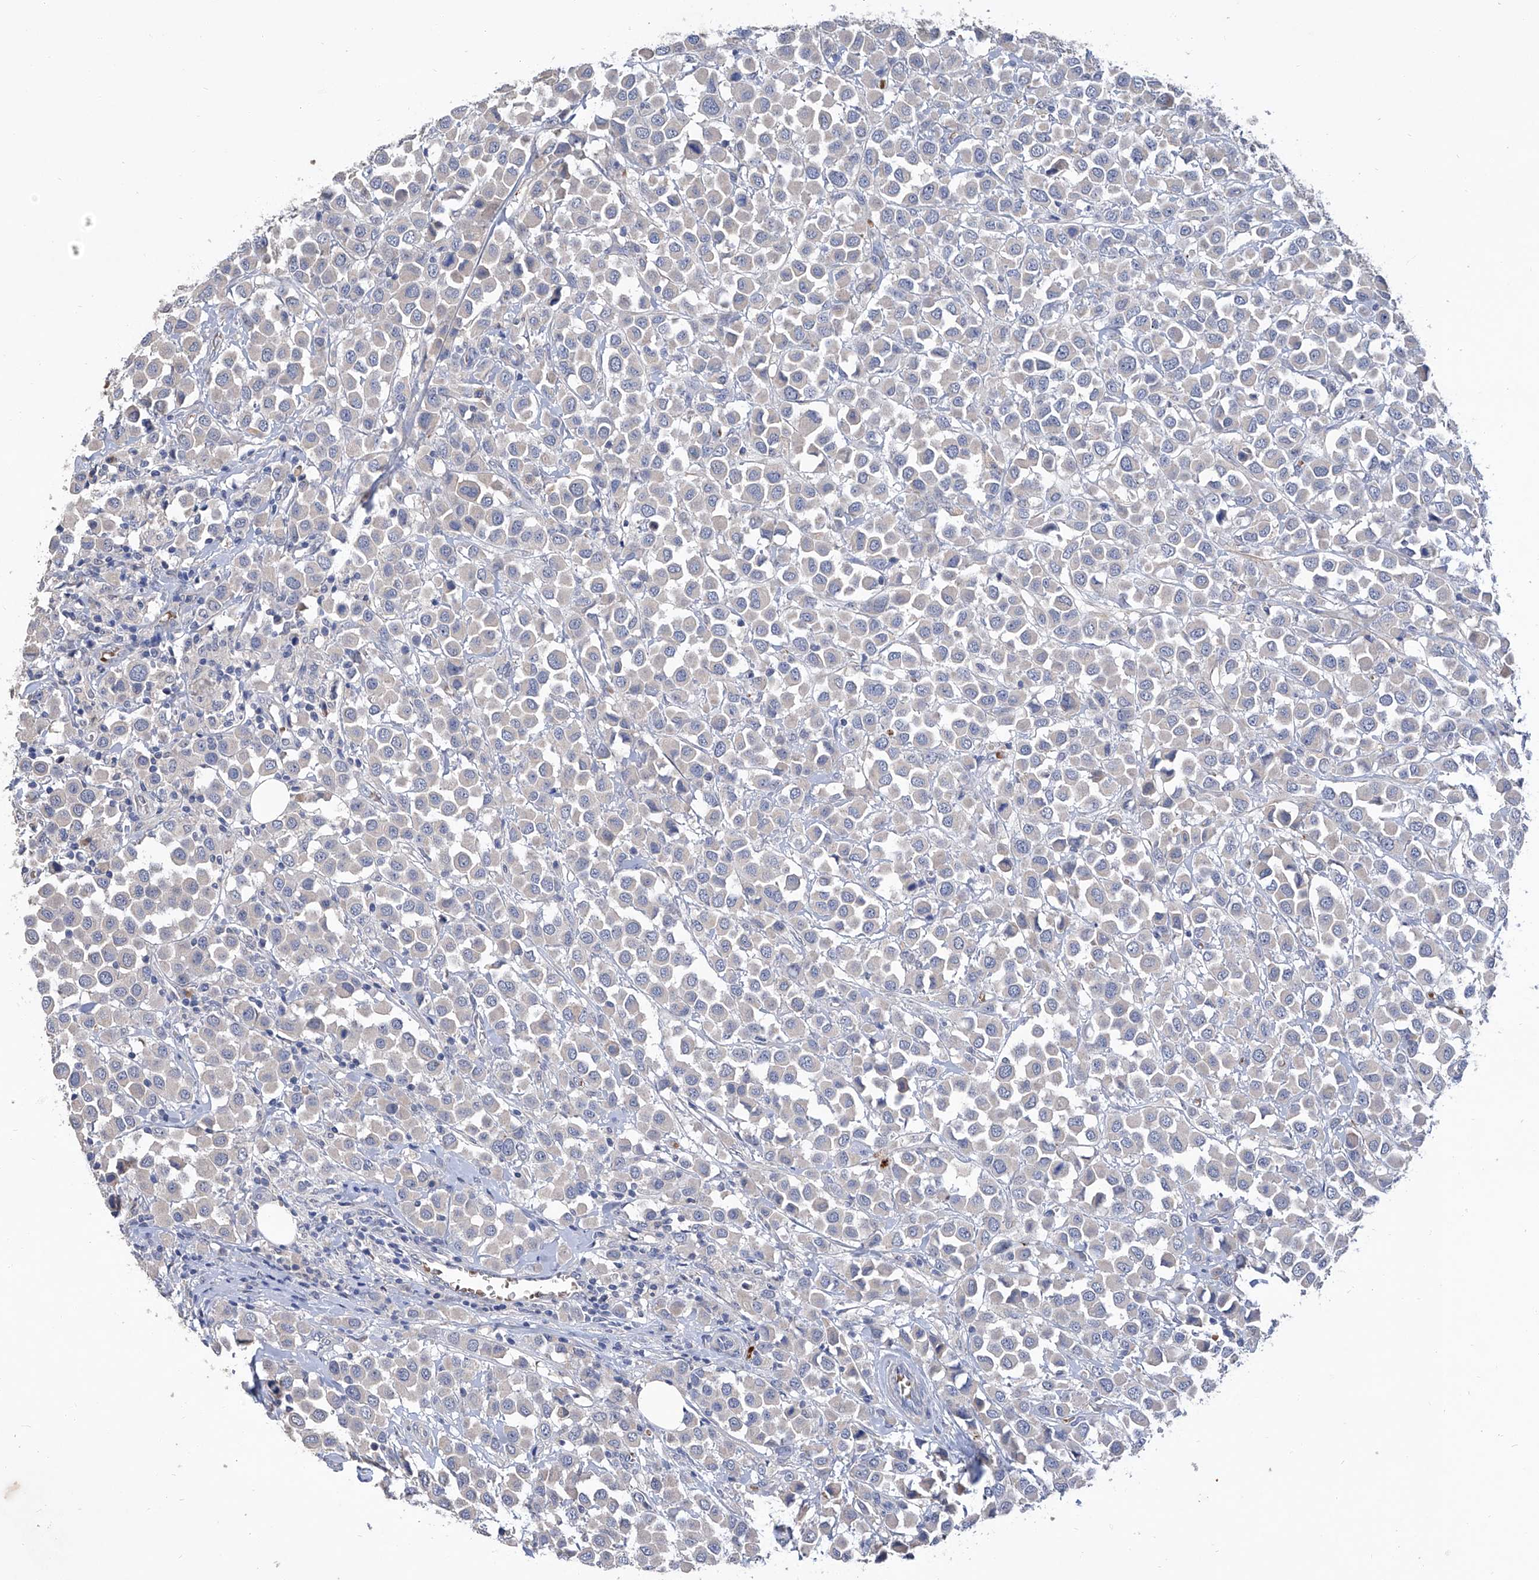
{"staining": {"intensity": "negative", "quantity": "none", "location": "none"}, "tissue": "breast cancer", "cell_type": "Tumor cells", "image_type": "cancer", "snomed": [{"axis": "morphology", "description": "Duct carcinoma"}, {"axis": "topography", "description": "Breast"}], "caption": "Tumor cells are negative for brown protein staining in invasive ductal carcinoma (breast).", "gene": "GPT", "patient": {"sex": "female", "age": 61}}